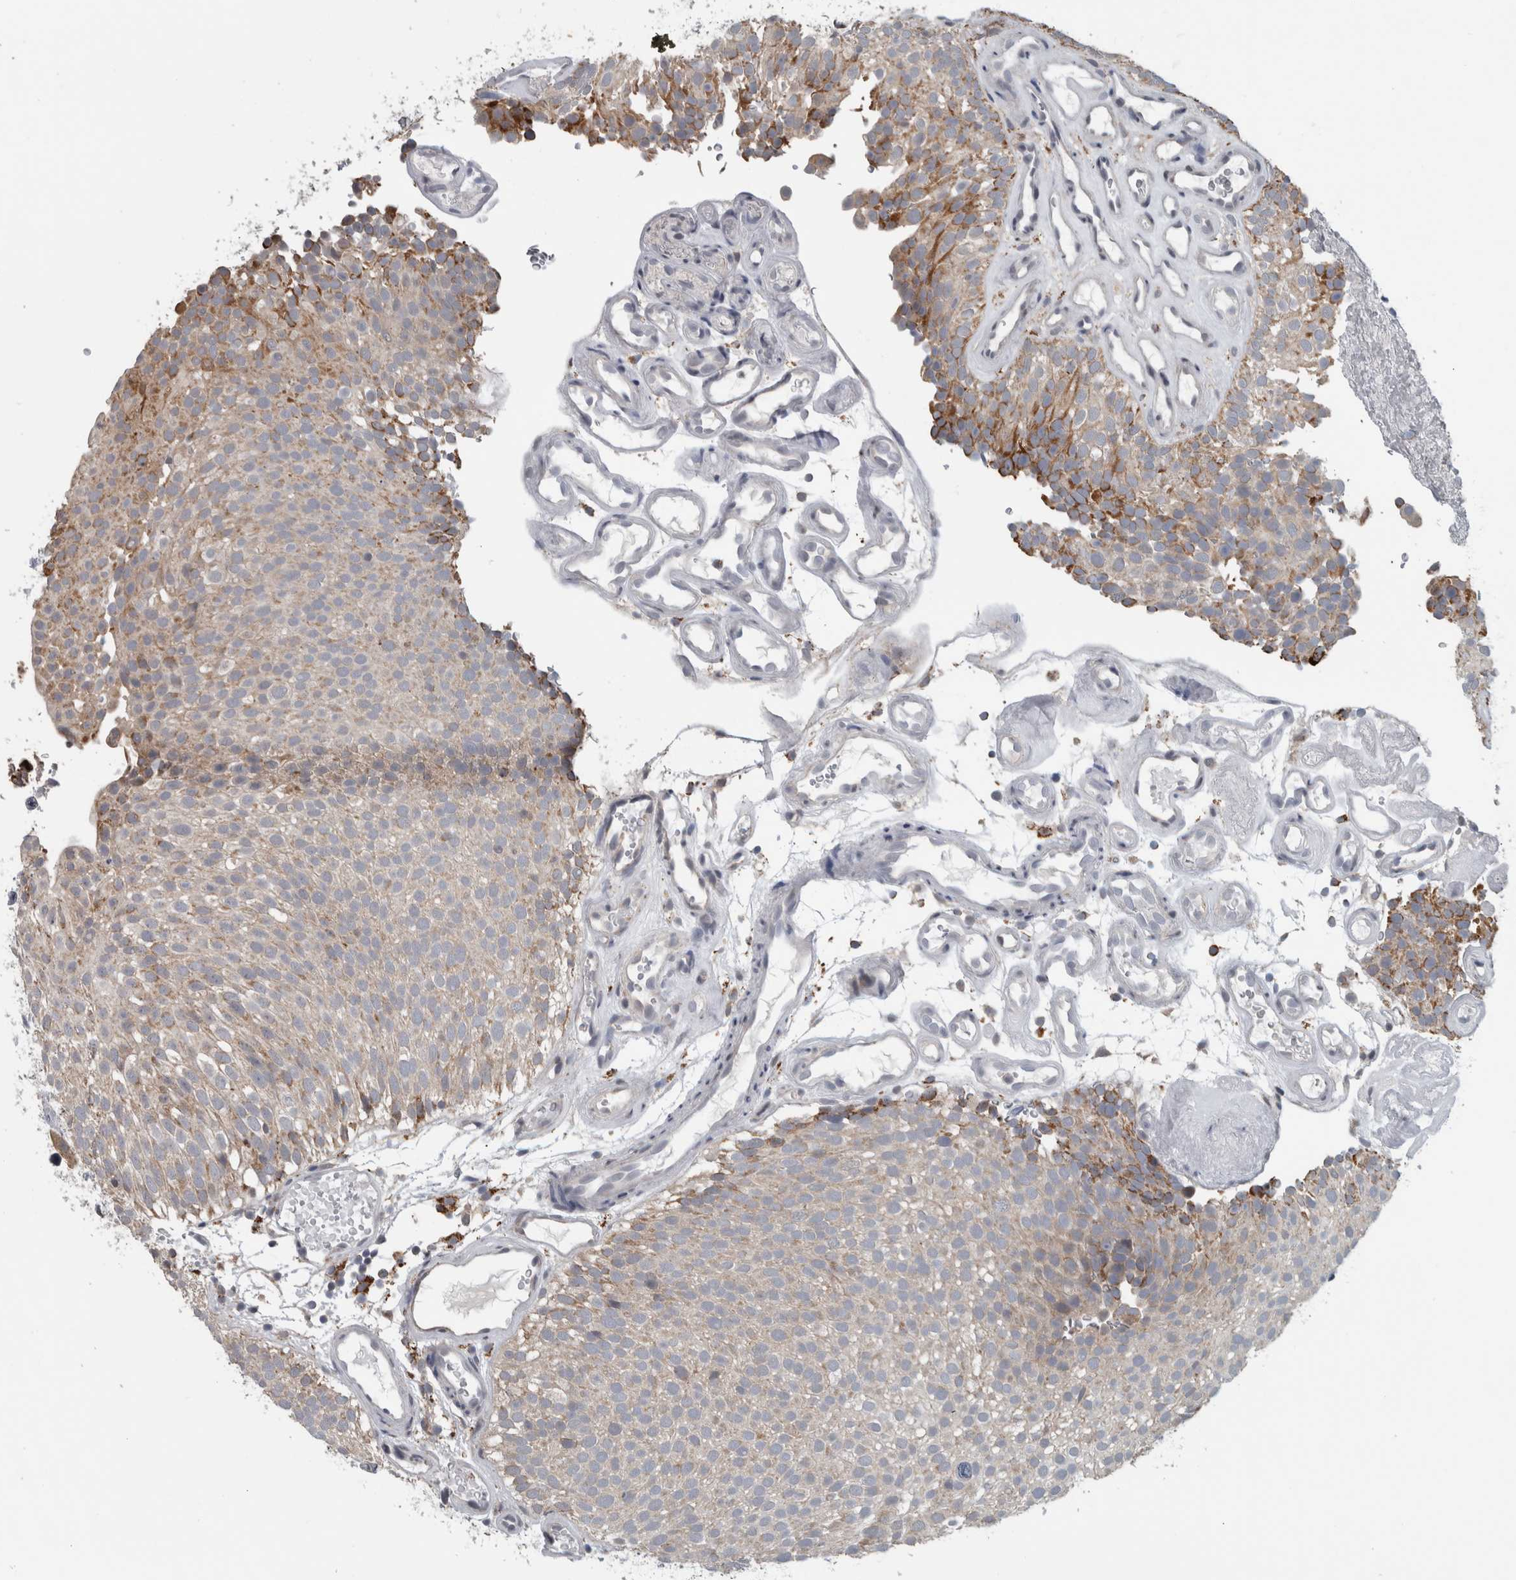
{"staining": {"intensity": "moderate", "quantity": "<25%", "location": "cytoplasmic/membranous"}, "tissue": "urothelial cancer", "cell_type": "Tumor cells", "image_type": "cancer", "snomed": [{"axis": "morphology", "description": "Urothelial carcinoma, Low grade"}, {"axis": "topography", "description": "Urinary bladder"}], "caption": "This micrograph reveals immunohistochemistry staining of human urothelial cancer, with low moderate cytoplasmic/membranous positivity in about <25% of tumor cells.", "gene": "ACSF2", "patient": {"sex": "male", "age": 78}}